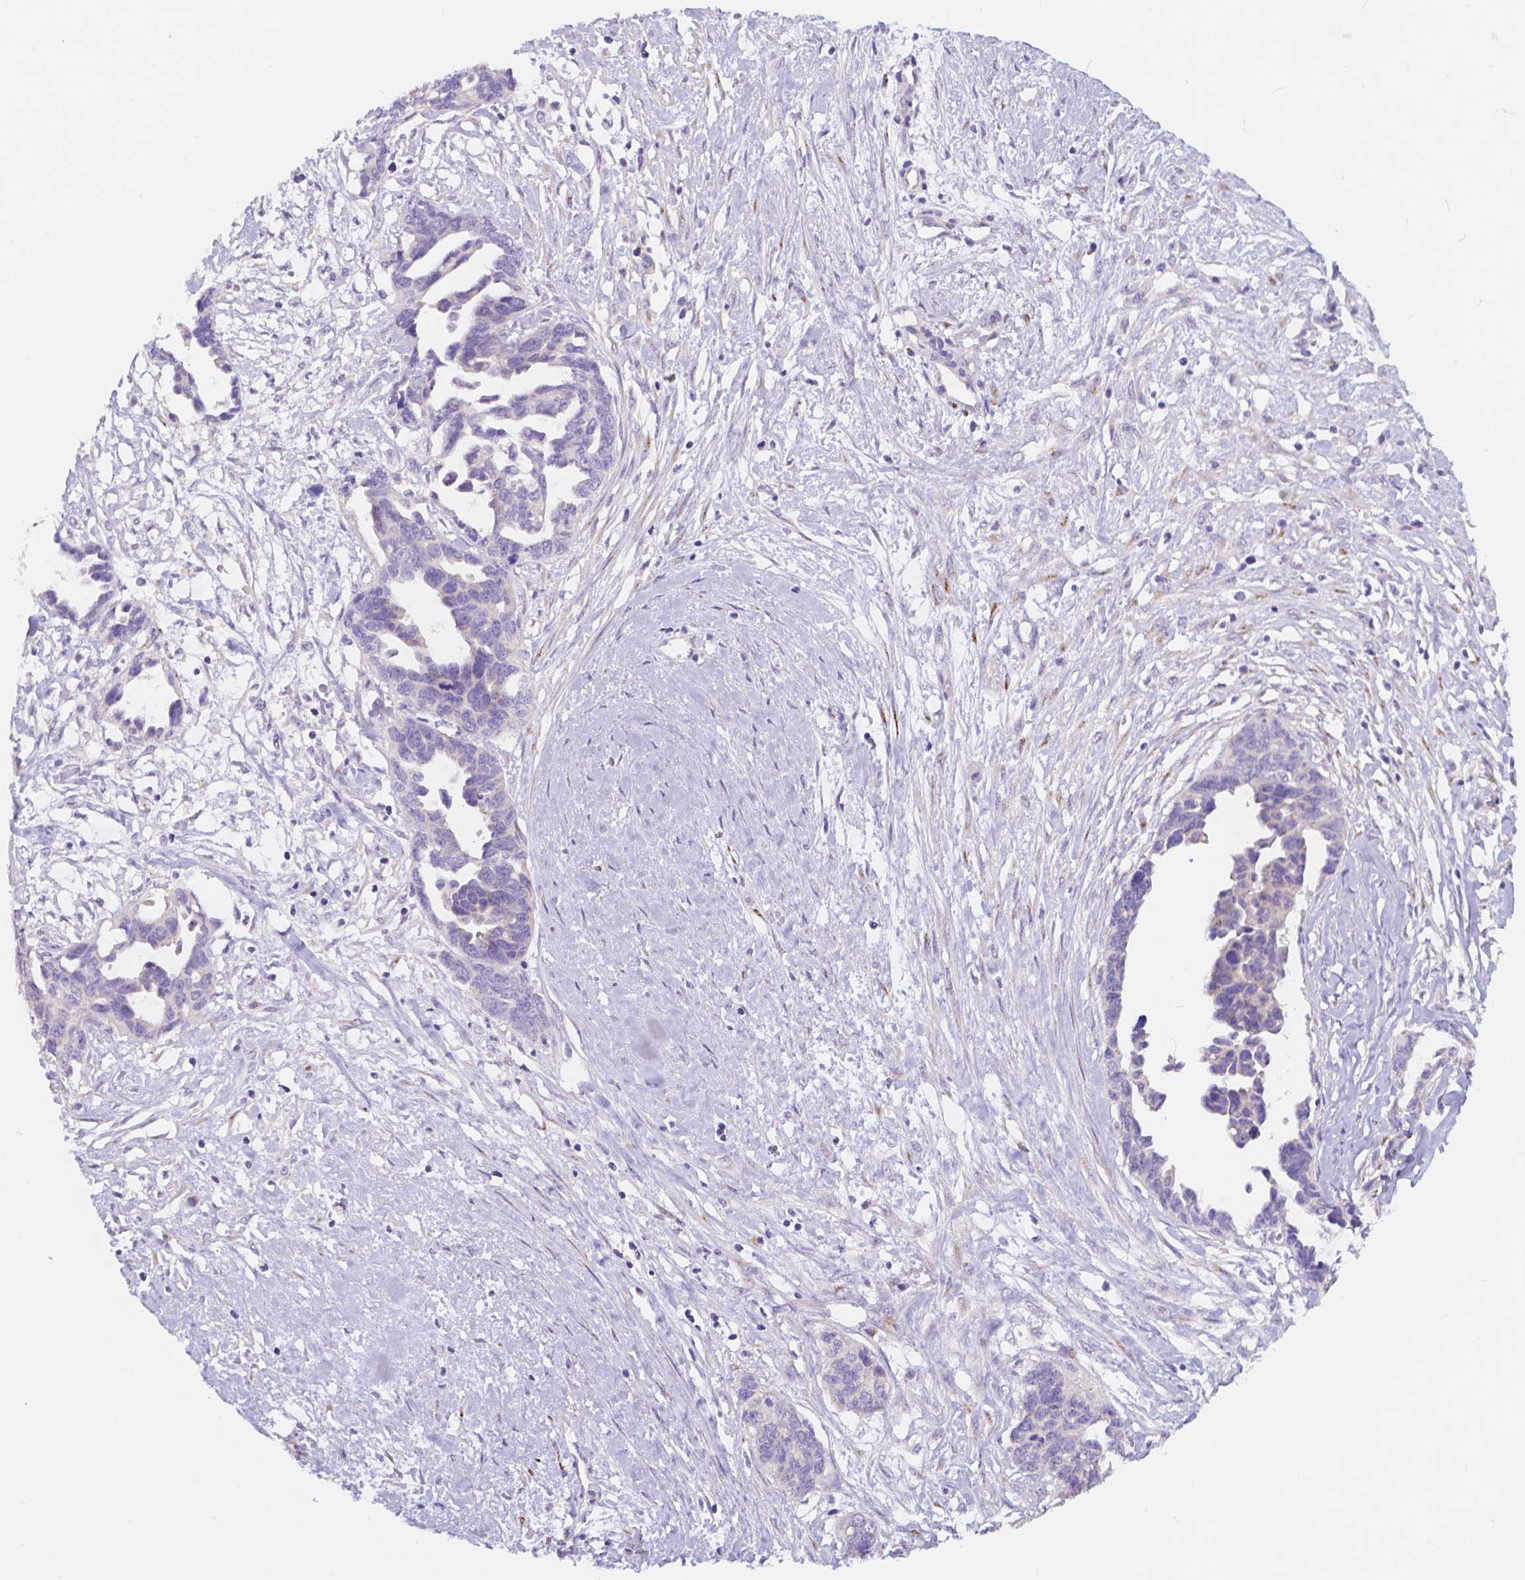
{"staining": {"intensity": "negative", "quantity": "none", "location": "none"}, "tissue": "ovarian cancer", "cell_type": "Tumor cells", "image_type": "cancer", "snomed": [{"axis": "morphology", "description": "Cystadenocarcinoma, serous, NOS"}, {"axis": "topography", "description": "Ovary"}], "caption": "An image of serous cystadenocarcinoma (ovarian) stained for a protein demonstrates no brown staining in tumor cells.", "gene": "RNF186", "patient": {"sex": "female", "age": 69}}